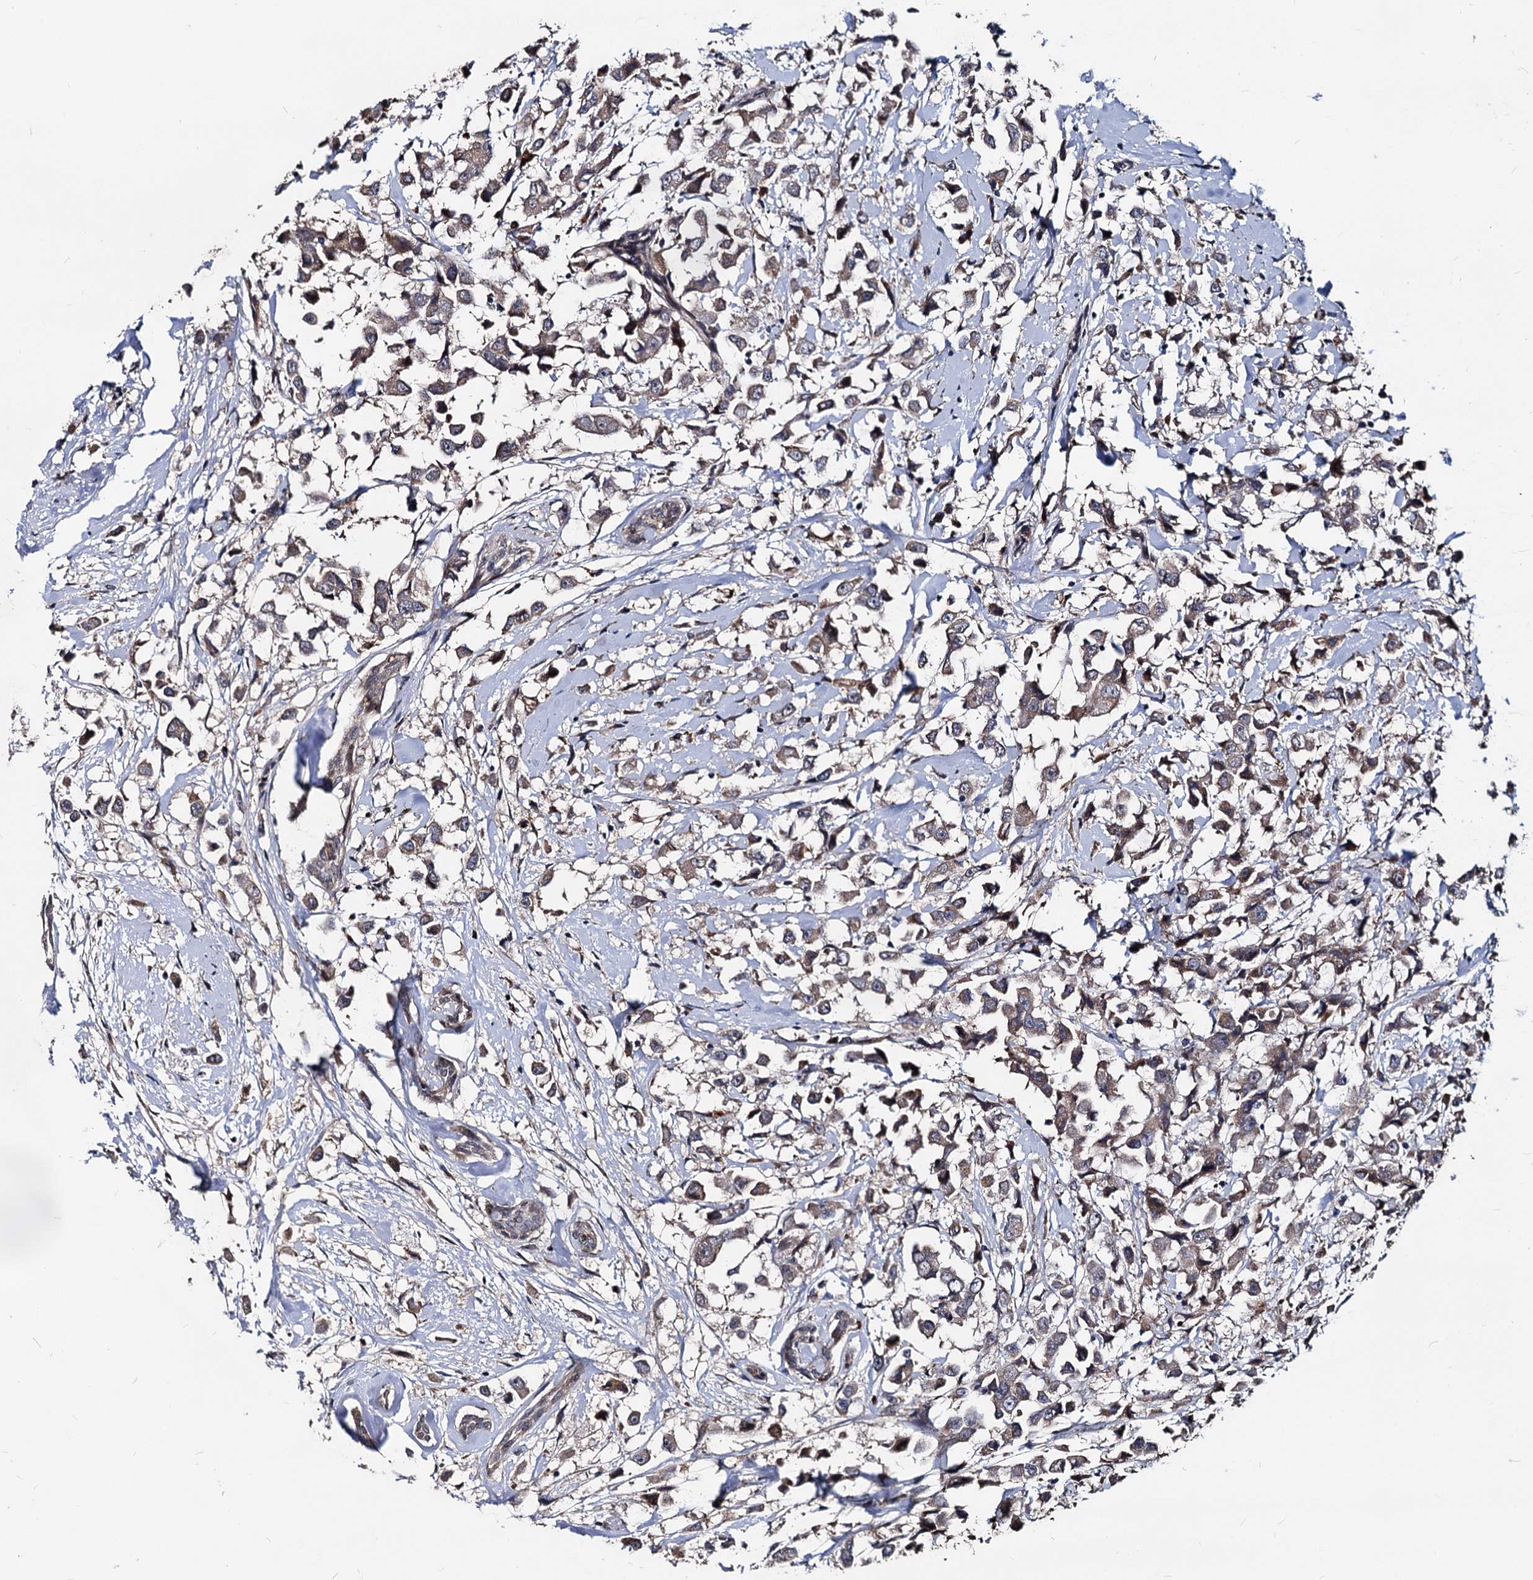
{"staining": {"intensity": "weak", "quantity": "25%-75%", "location": "cytoplasmic/membranous"}, "tissue": "breast cancer", "cell_type": "Tumor cells", "image_type": "cancer", "snomed": [{"axis": "morphology", "description": "Duct carcinoma"}, {"axis": "topography", "description": "Breast"}], "caption": "Approximately 25%-75% of tumor cells in human breast cancer (infiltrating ductal carcinoma) exhibit weak cytoplasmic/membranous protein expression as visualized by brown immunohistochemical staining.", "gene": "SMAGP", "patient": {"sex": "female", "age": 61}}